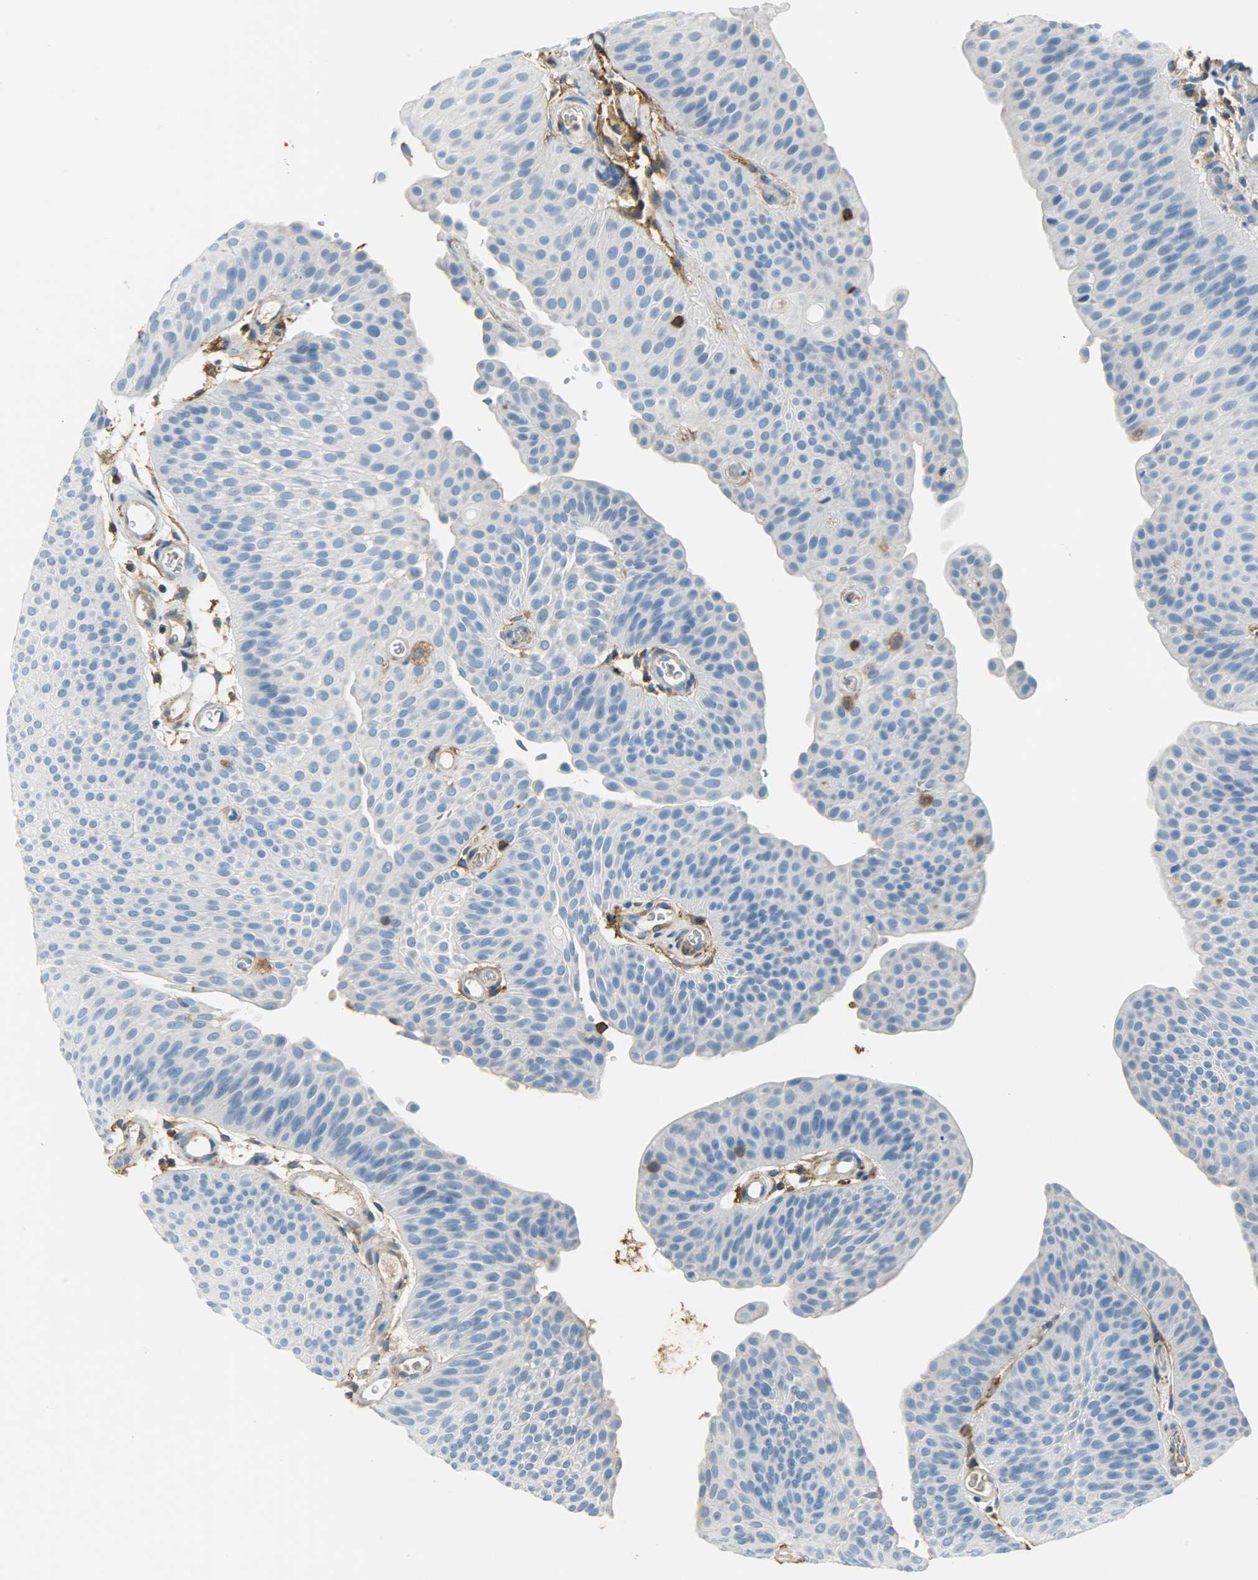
{"staining": {"intensity": "moderate", "quantity": "<25%", "location": "cytoplasmic/membranous"}, "tissue": "urothelial cancer", "cell_type": "Tumor cells", "image_type": "cancer", "snomed": [{"axis": "morphology", "description": "Urothelial carcinoma, Low grade"}, {"axis": "topography", "description": "Urinary bladder"}], "caption": "Urothelial cancer stained with immunohistochemistry shows moderate cytoplasmic/membranous positivity in about <25% of tumor cells.", "gene": "ANXA6", "patient": {"sex": "female", "age": 60}}